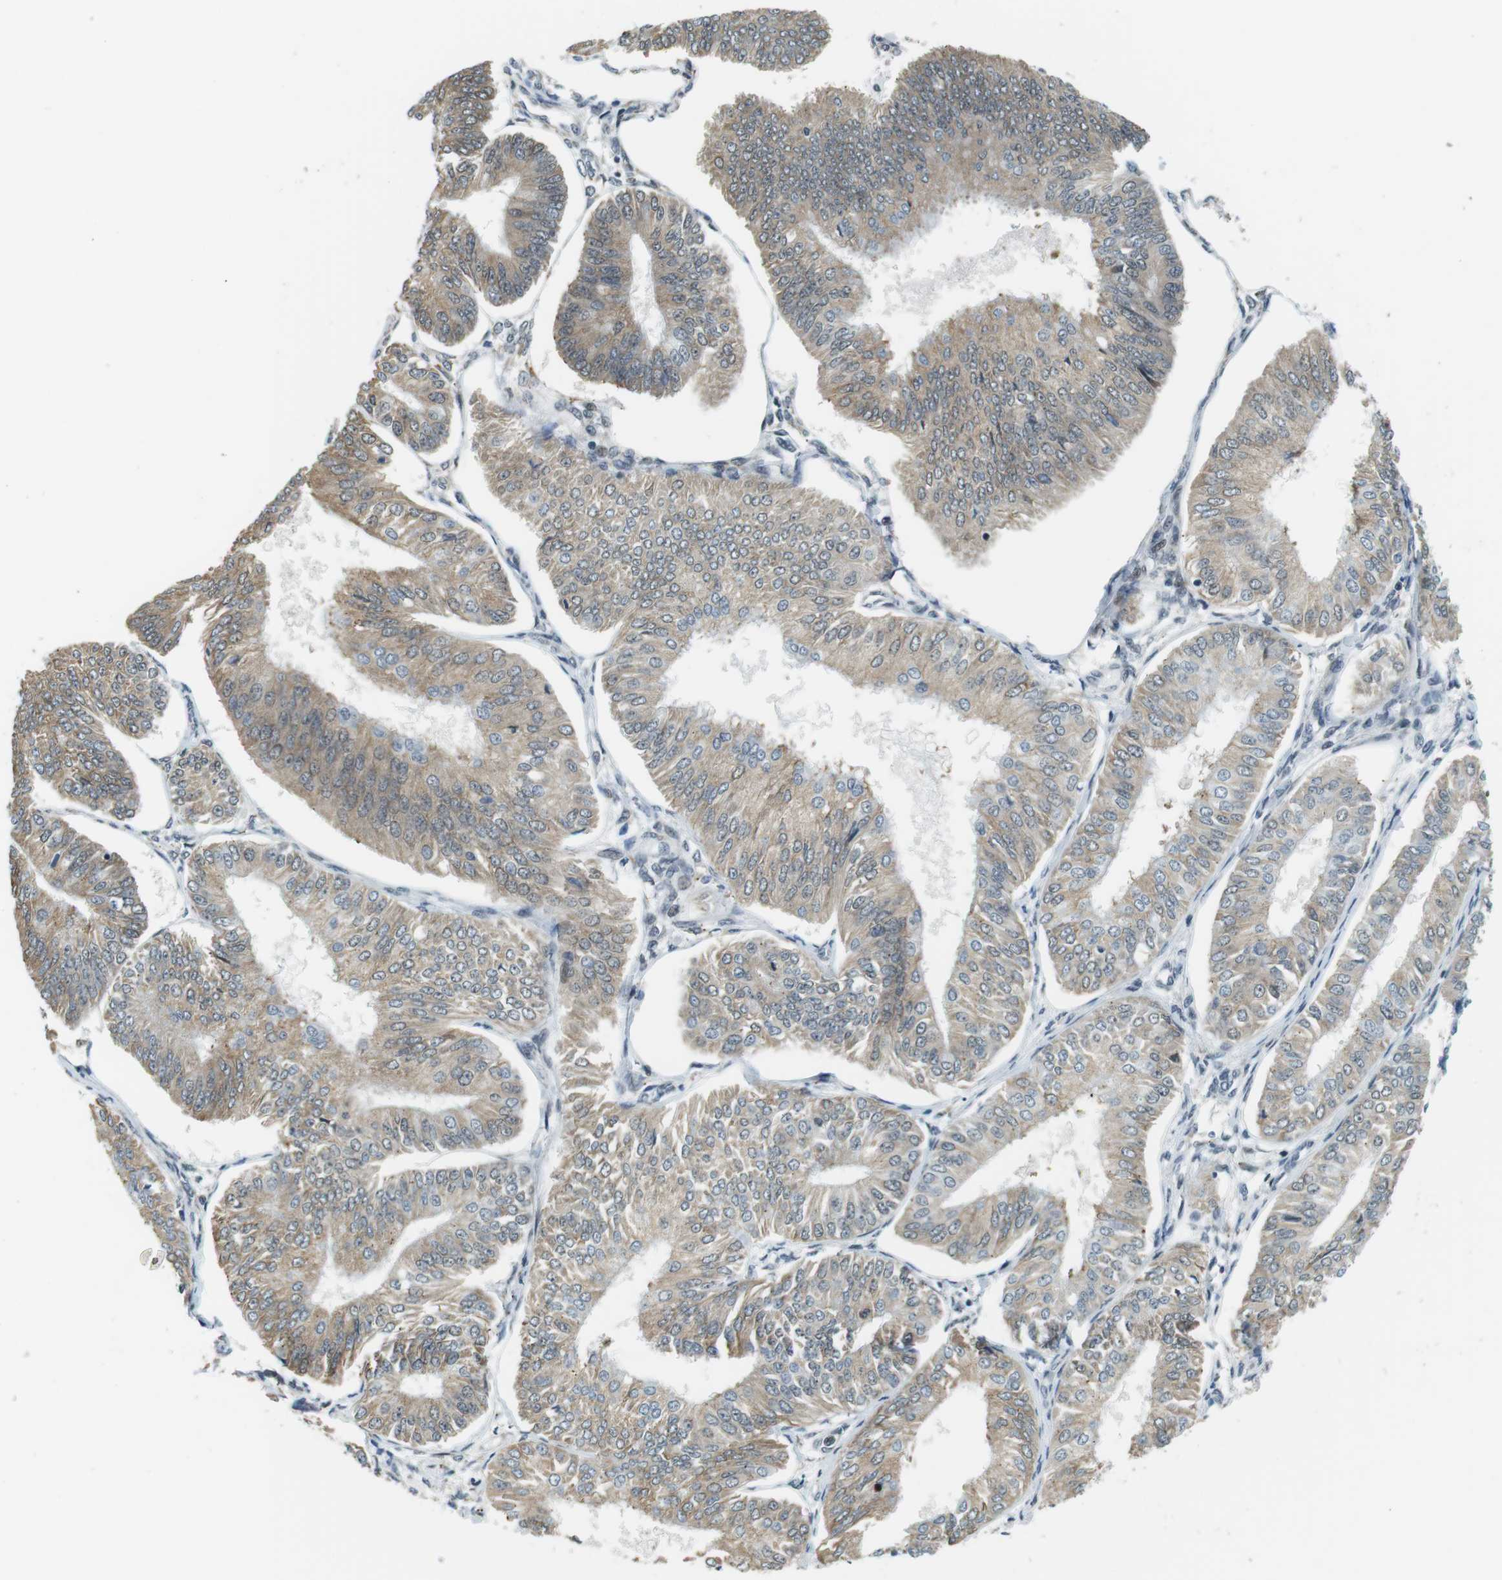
{"staining": {"intensity": "weak", "quantity": ">75%", "location": "cytoplasmic/membranous"}, "tissue": "endometrial cancer", "cell_type": "Tumor cells", "image_type": "cancer", "snomed": [{"axis": "morphology", "description": "Adenocarcinoma, NOS"}, {"axis": "topography", "description": "Endometrium"}], "caption": "A brown stain shows weak cytoplasmic/membranous positivity of a protein in human endometrial cancer tumor cells.", "gene": "RNF38", "patient": {"sex": "female", "age": 58}}